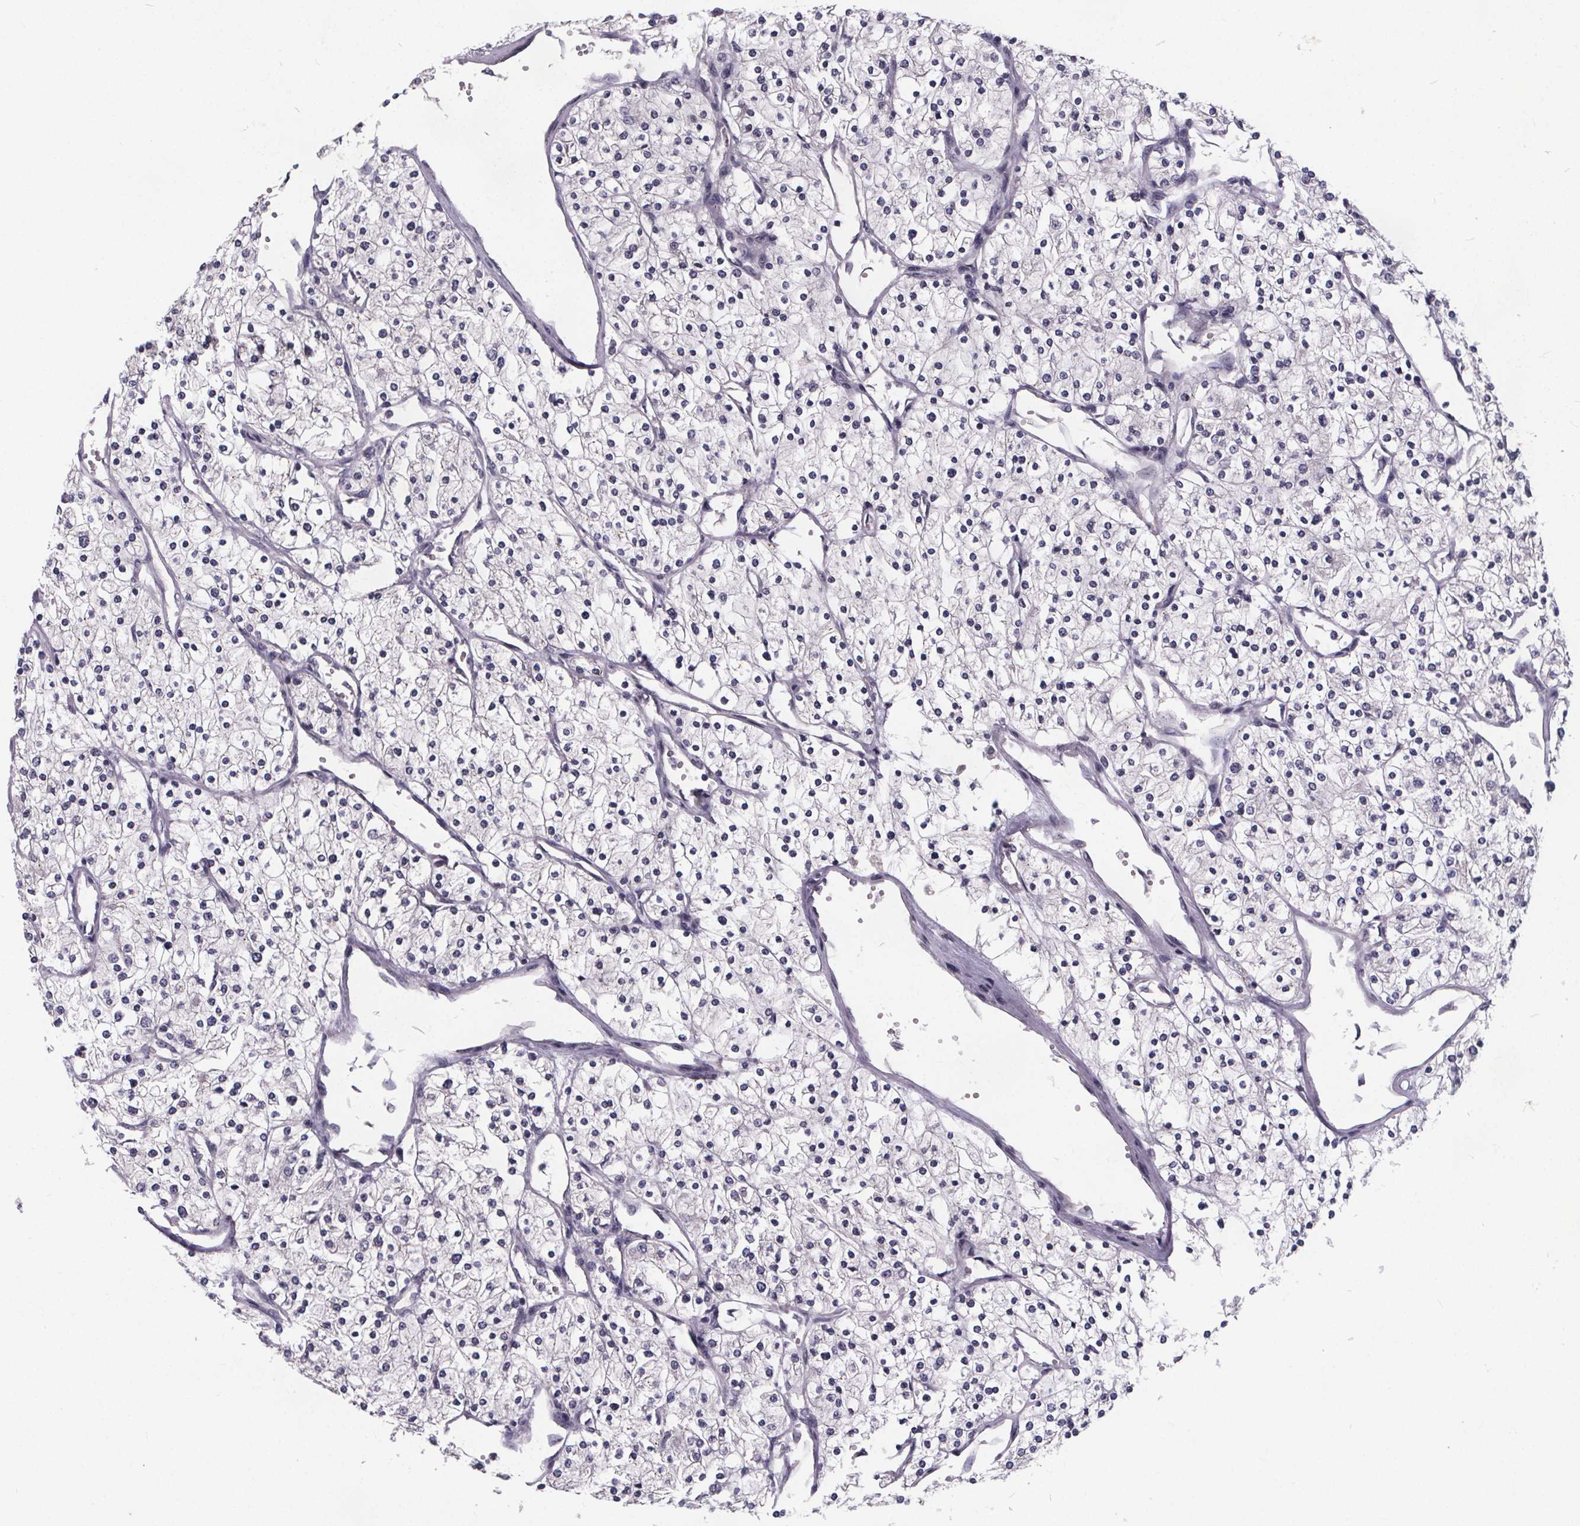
{"staining": {"intensity": "negative", "quantity": "none", "location": "none"}, "tissue": "renal cancer", "cell_type": "Tumor cells", "image_type": "cancer", "snomed": [{"axis": "morphology", "description": "Adenocarcinoma, NOS"}, {"axis": "topography", "description": "Kidney"}], "caption": "Adenocarcinoma (renal) was stained to show a protein in brown. There is no significant staining in tumor cells.", "gene": "FAM181B", "patient": {"sex": "male", "age": 80}}